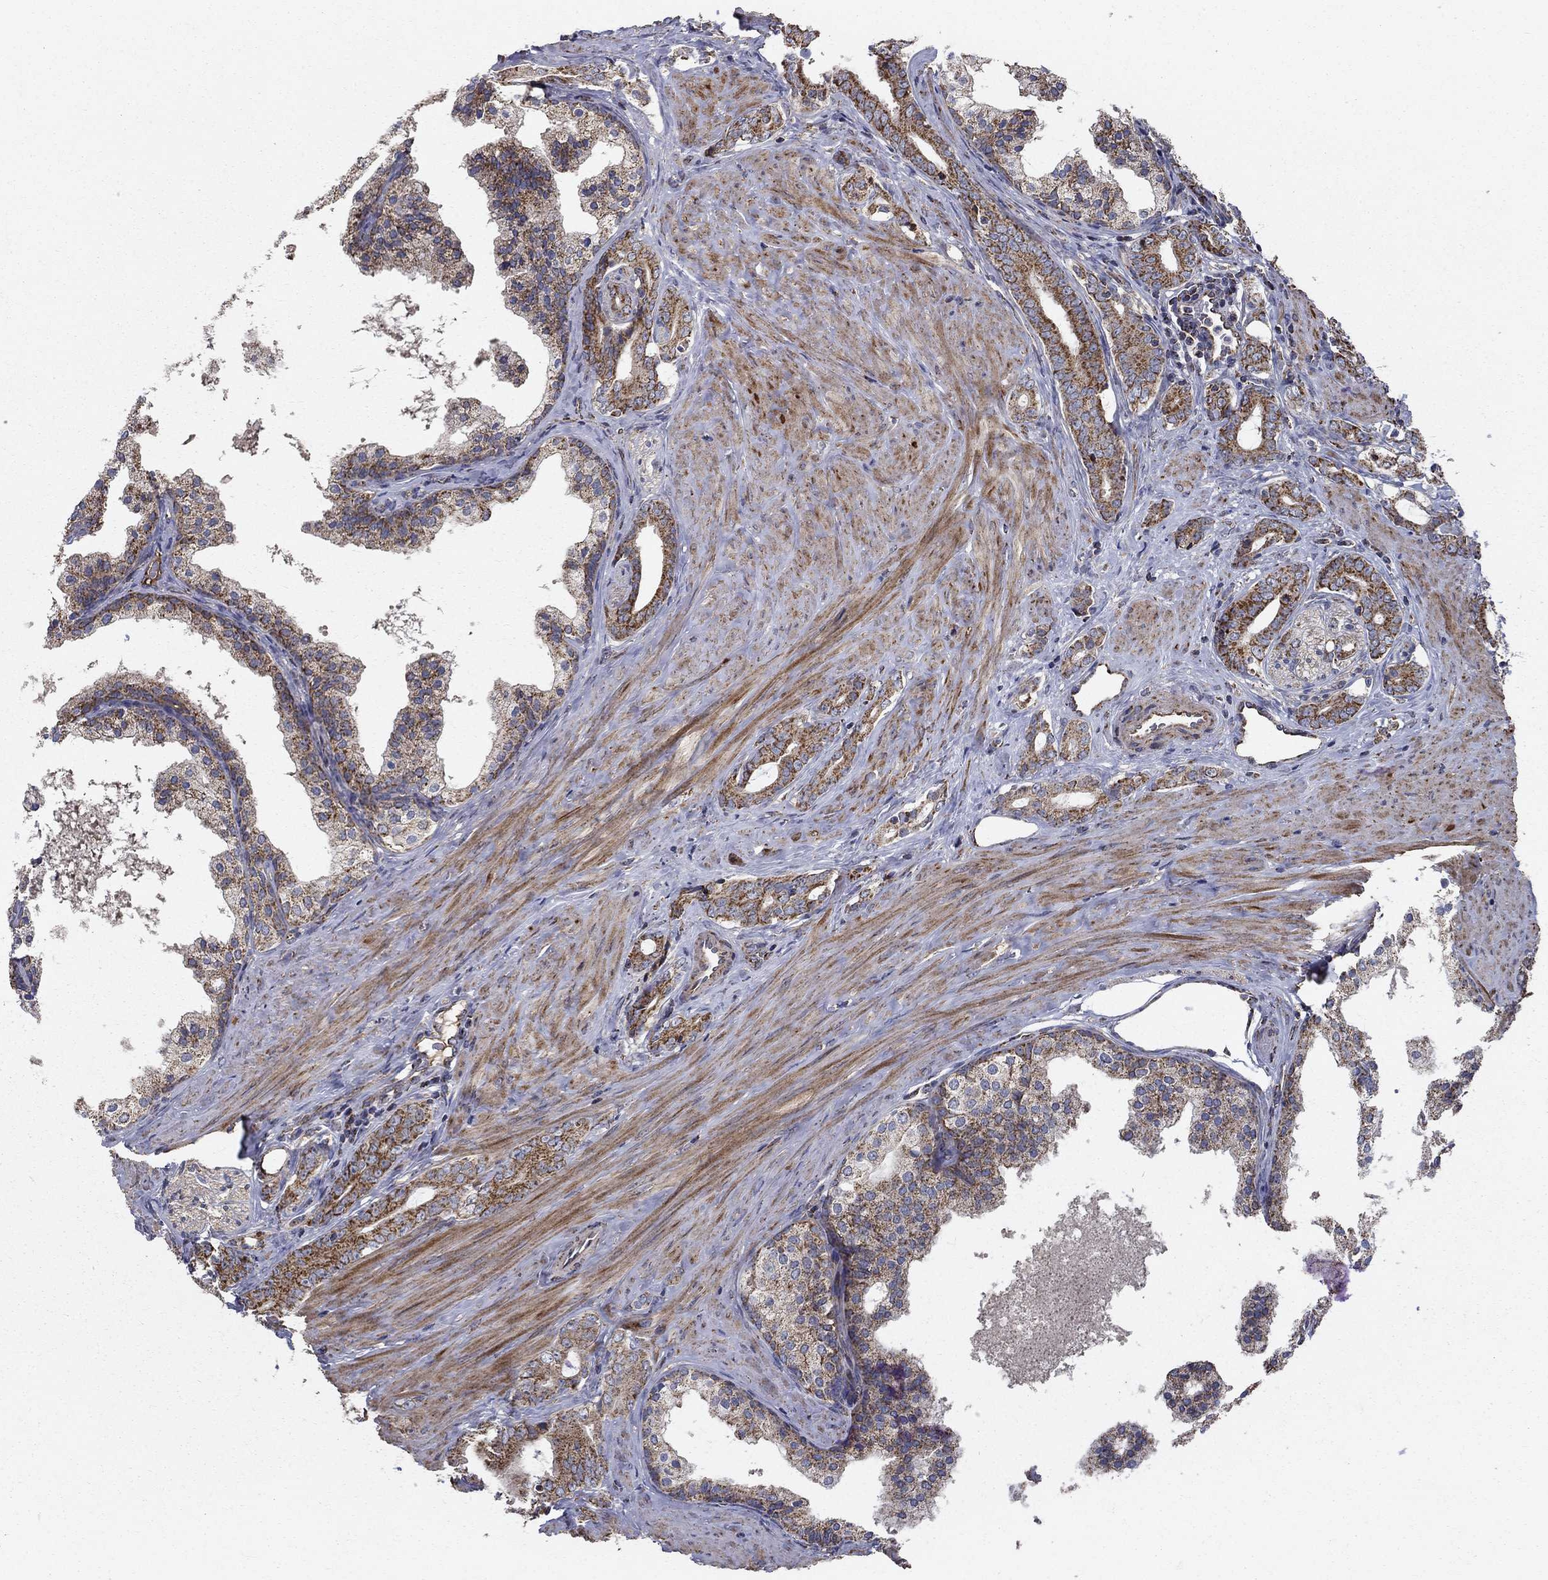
{"staining": {"intensity": "strong", "quantity": "25%-75%", "location": "cytoplasmic/membranous"}, "tissue": "prostate cancer", "cell_type": "Tumor cells", "image_type": "cancer", "snomed": [{"axis": "morphology", "description": "Adenocarcinoma, NOS"}, {"axis": "topography", "description": "Prostate"}], "caption": "Protein expression analysis of prostate cancer displays strong cytoplasmic/membranous staining in approximately 25%-75% of tumor cells.", "gene": "NDUFS8", "patient": {"sex": "male", "age": 55}}